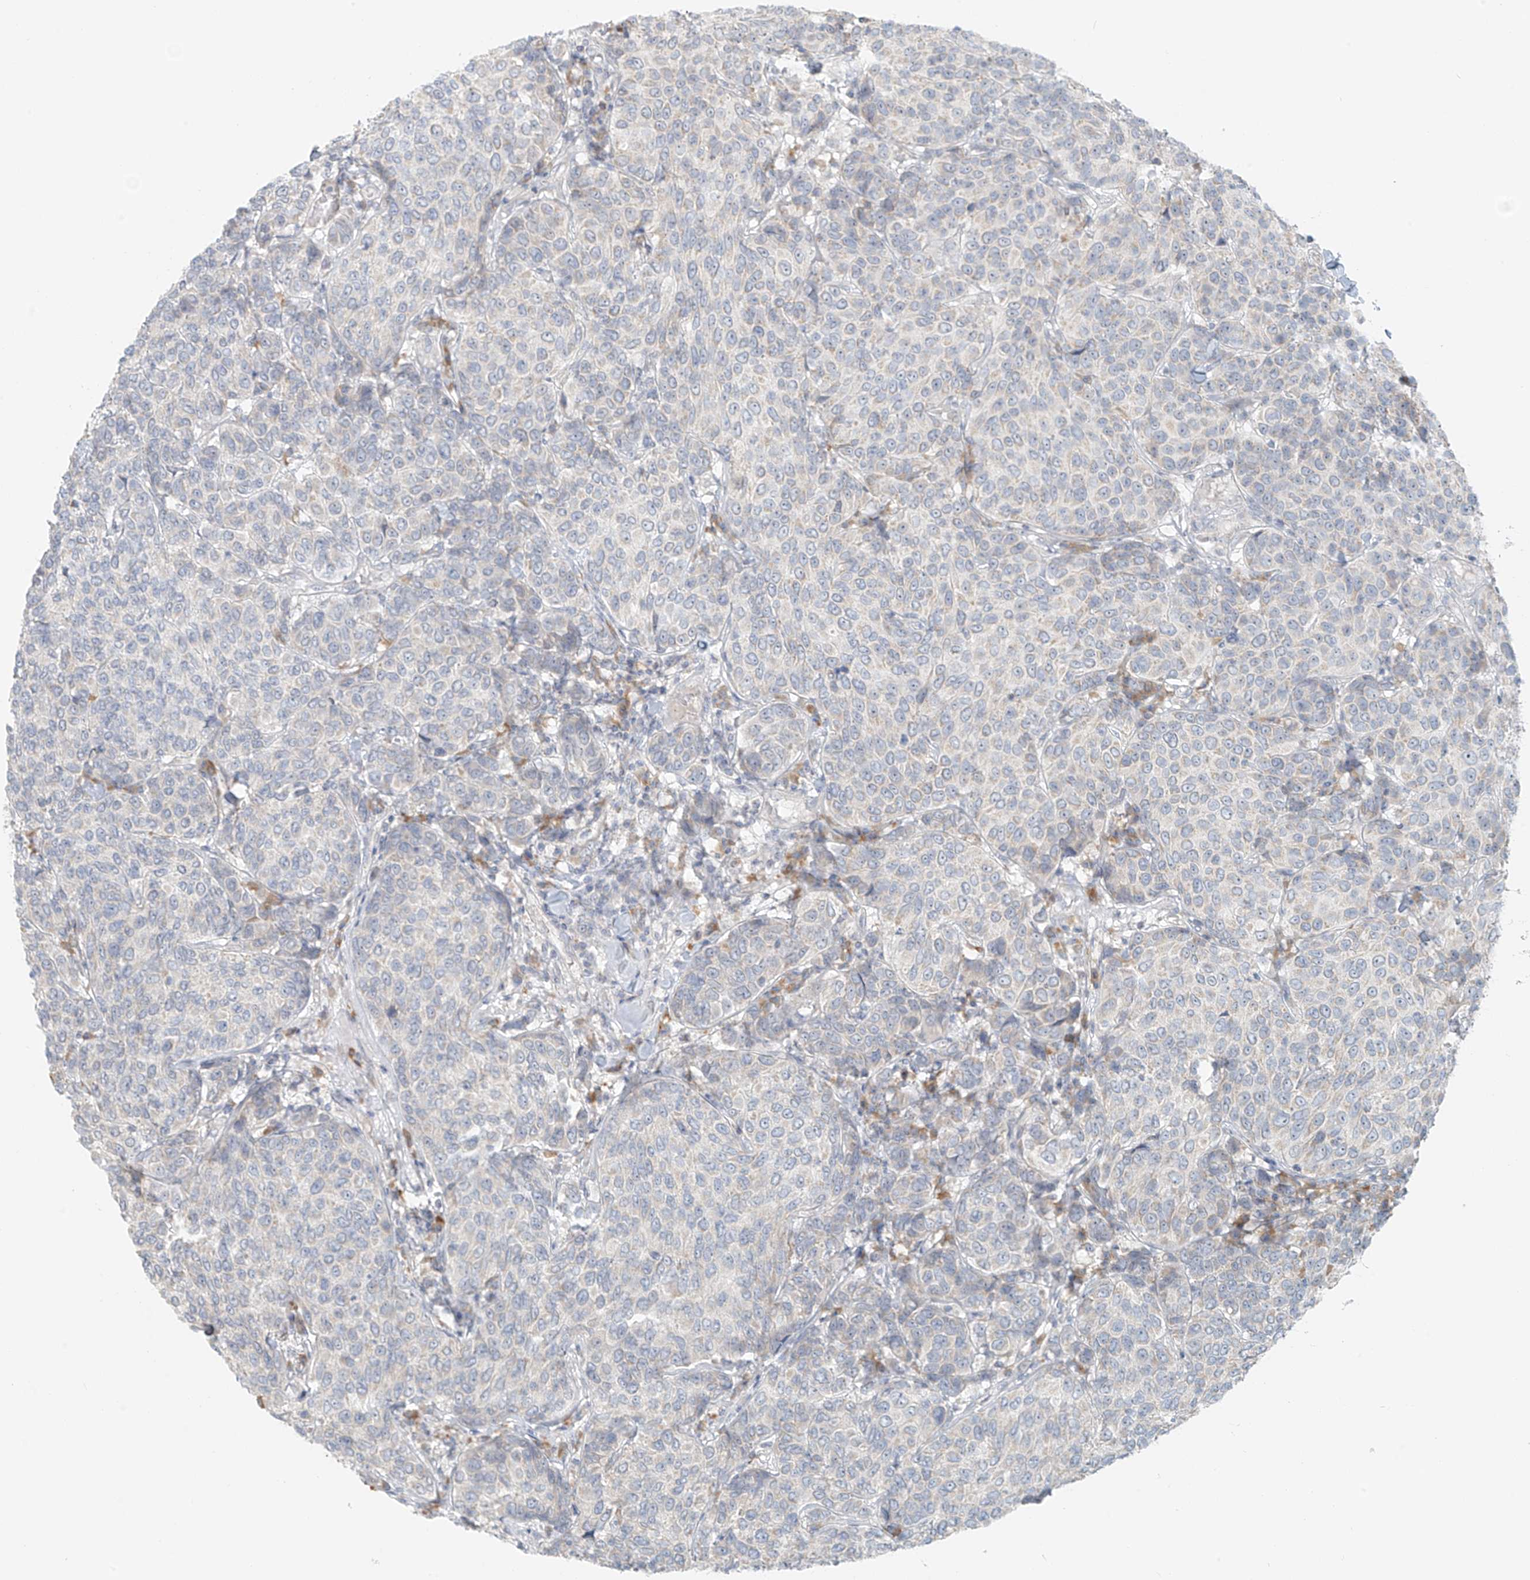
{"staining": {"intensity": "negative", "quantity": "none", "location": "none"}, "tissue": "breast cancer", "cell_type": "Tumor cells", "image_type": "cancer", "snomed": [{"axis": "morphology", "description": "Duct carcinoma"}, {"axis": "topography", "description": "Breast"}], "caption": "IHC photomicrograph of neoplastic tissue: human infiltrating ductal carcinoma (breast) stained with DAB shows no significant protein expression in tumor cells. The staining was performed using DAB (3,3'-diaminobenzidine) to visualize the protein expression in brown, while the nuclei were stained in blue with hematoxylin (Magnification: 20x).", "gene": "UST", "patient": {"sex": "female", "age": 55}}